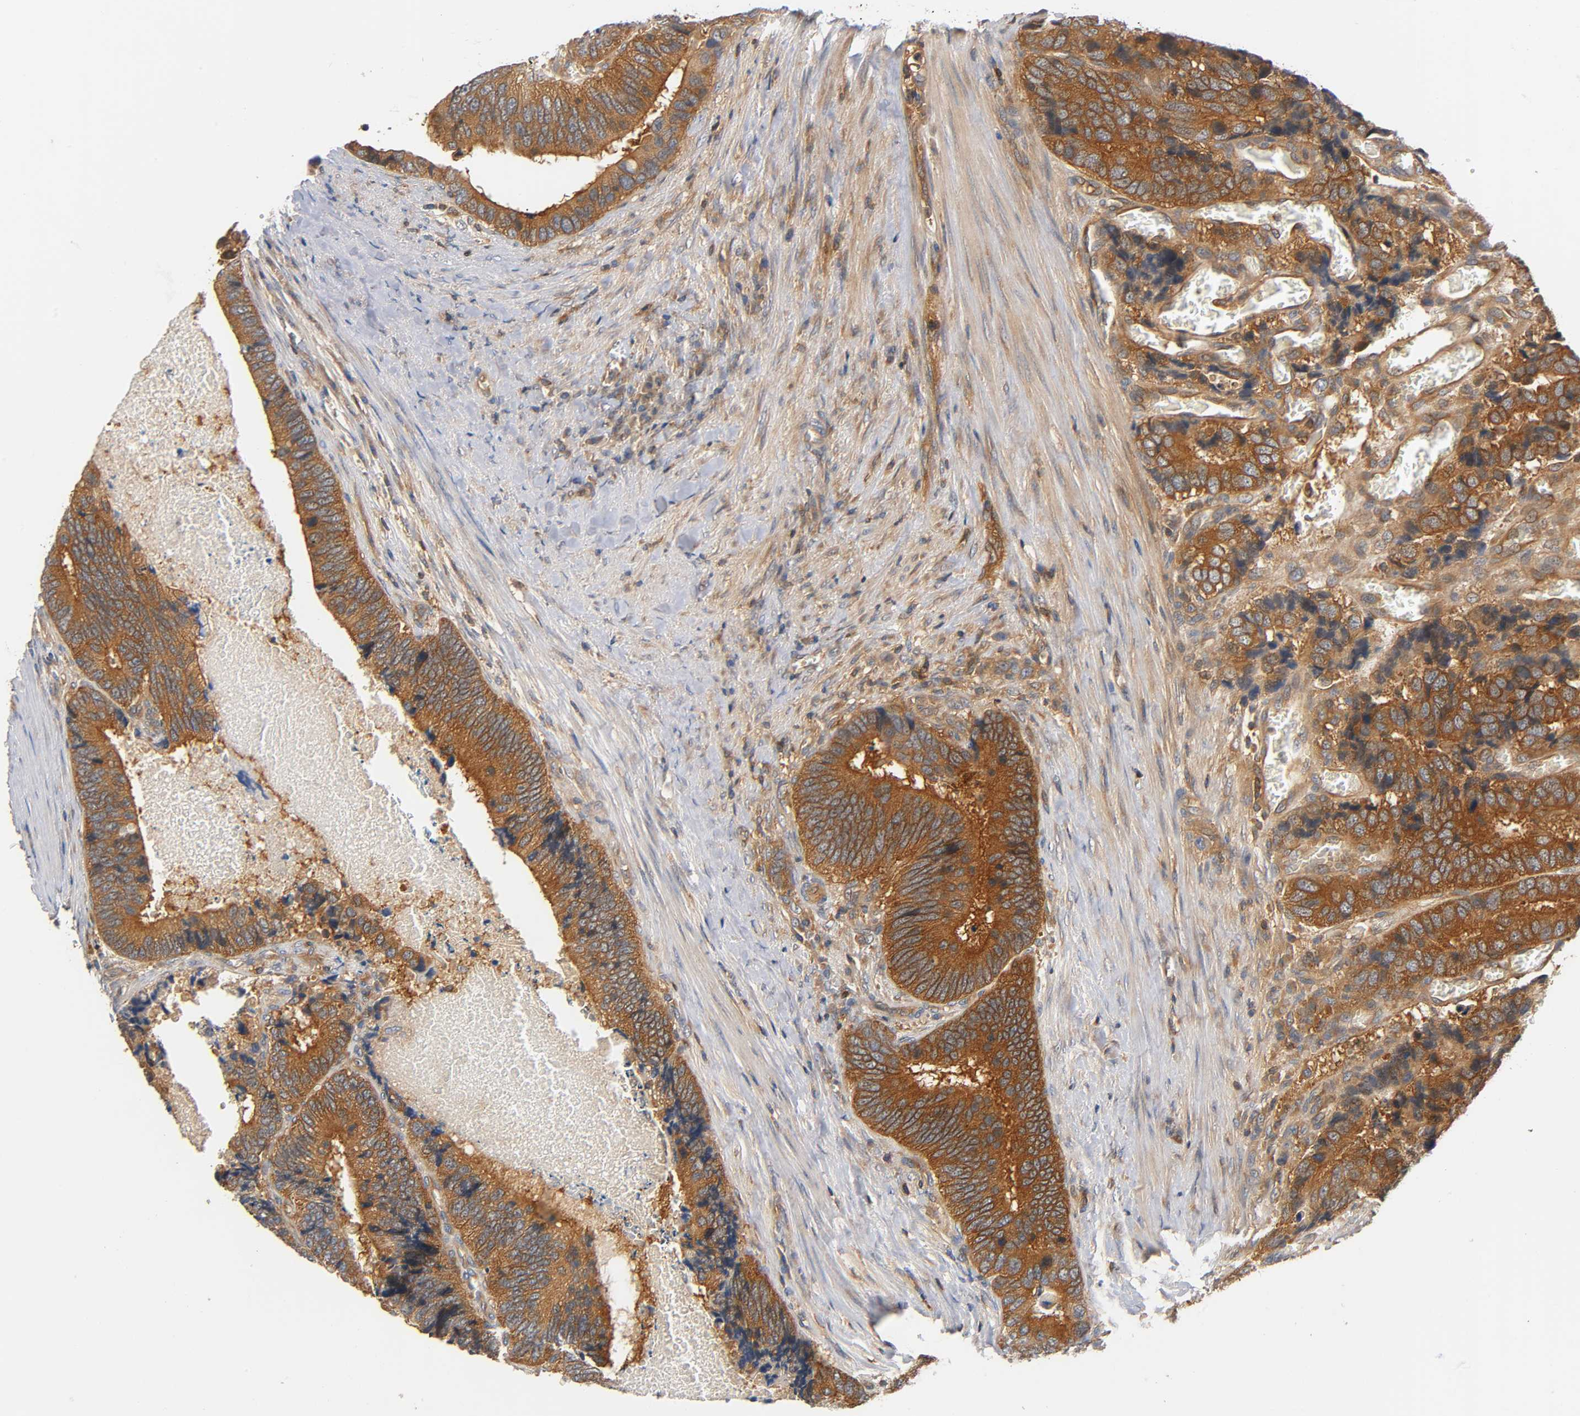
{"staining": {"intensity": "strong", "quantity": ">75%", "location": "cytoplasmic/membranous"}, "tissue": "colorectal cancer", "cell_type": "Tumor cells", "image_type": "cancer", "snomed": [{"axis": "morphology", "description": "Adenocarcinoma, NOS"}, {"axis": "topography", "description": "Colon"}], "caption": "Immunohistochemistry histopathology image of neoplastic tissue: adenocarcinoma (colorectal) stained using IHC shows high levels of strong protein expression localized specifically in the cytoplasmic/membranous of tumor cells, appearing as a cytoplasmic/membranous brown color.", "gene": "PRKAB1", "patient": {"sex": "male", "age": 72}}